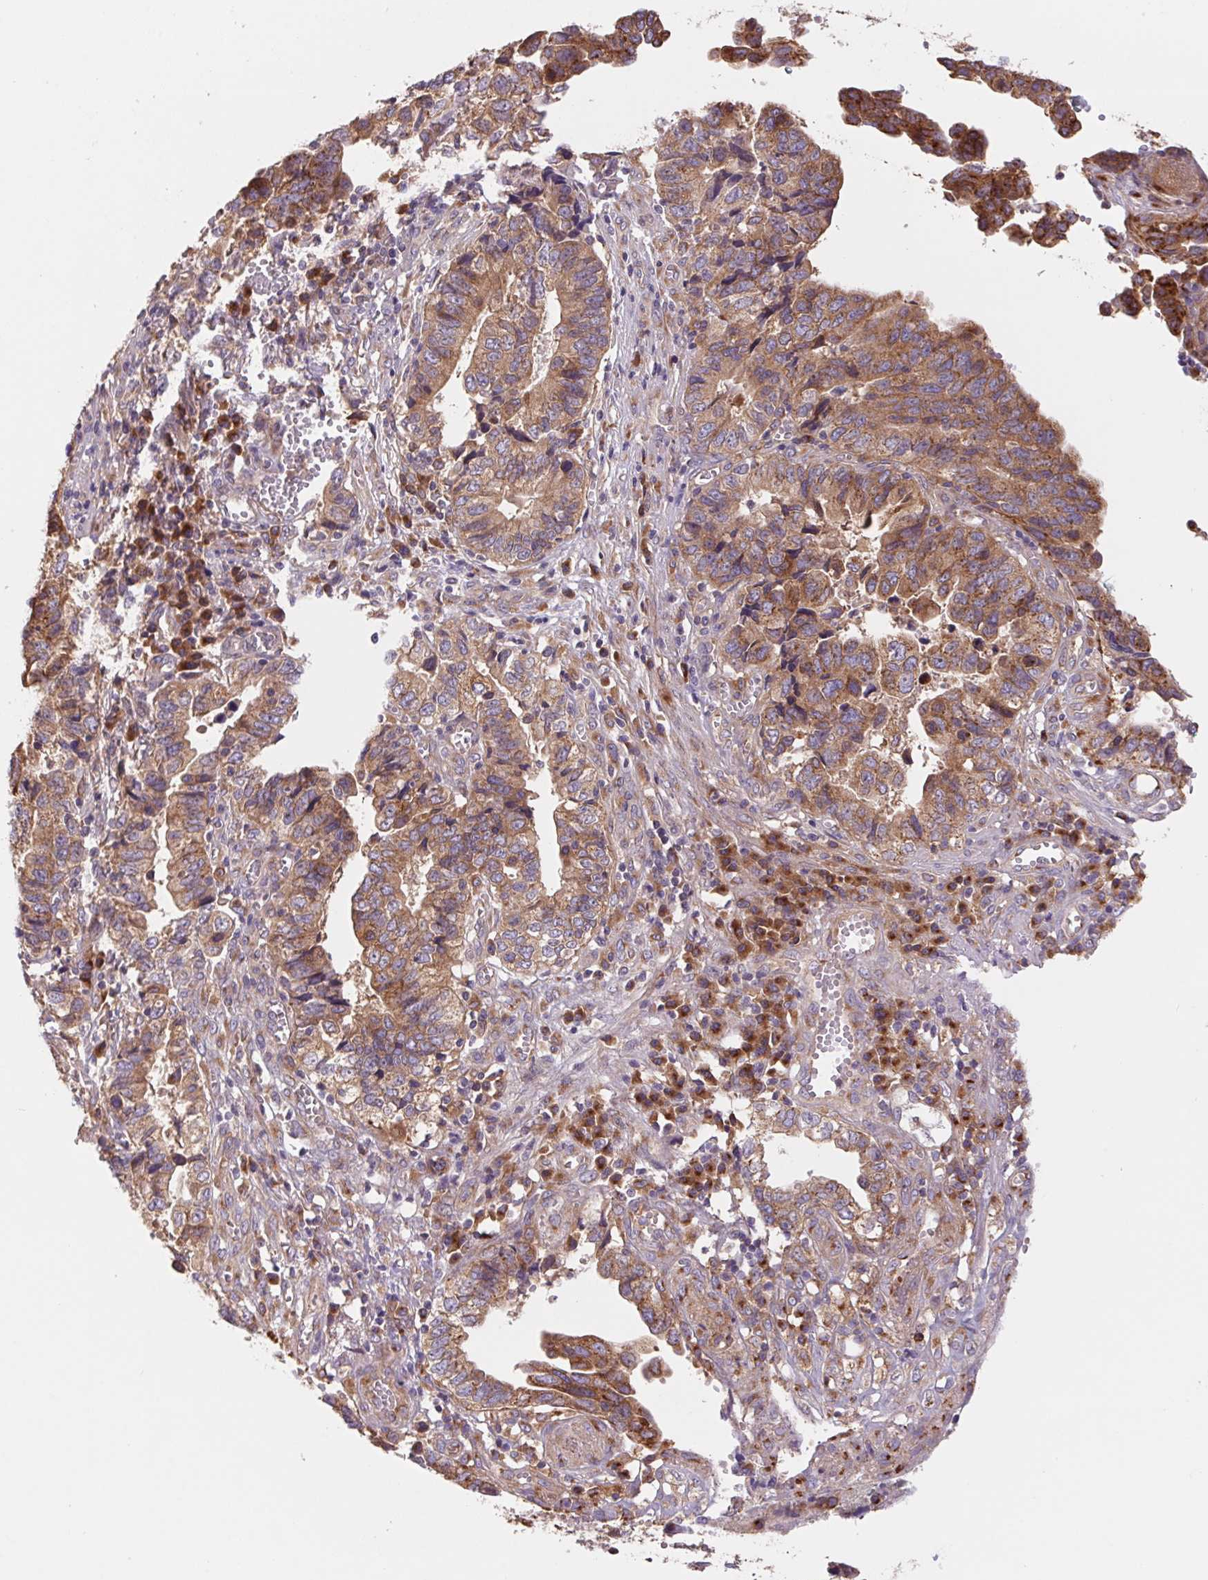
{"staining": {"intensity": "moderate", "quantity": ">75%", "location": "cytoplasmic/membranous"}, "tissue": "stomach cancer", "cell_type": "Tumor cells", "image_type": "cancer", "snomed": [{"axis": "morphology", "description": "Adenocarcinoma, NOS"}, {"axis": "topography", "description": "Stomach, upper"}], "caption": "Immunohistochemistry histopathology image of human stomach adenocarcinoma stained for a protein (brown), which exhibits medium levels of moderate cytoplasmic/membranous staining in about >75% of tumor cells.", "gene": "RAB1A", "patient": {"sex": "female", "age": 67}}